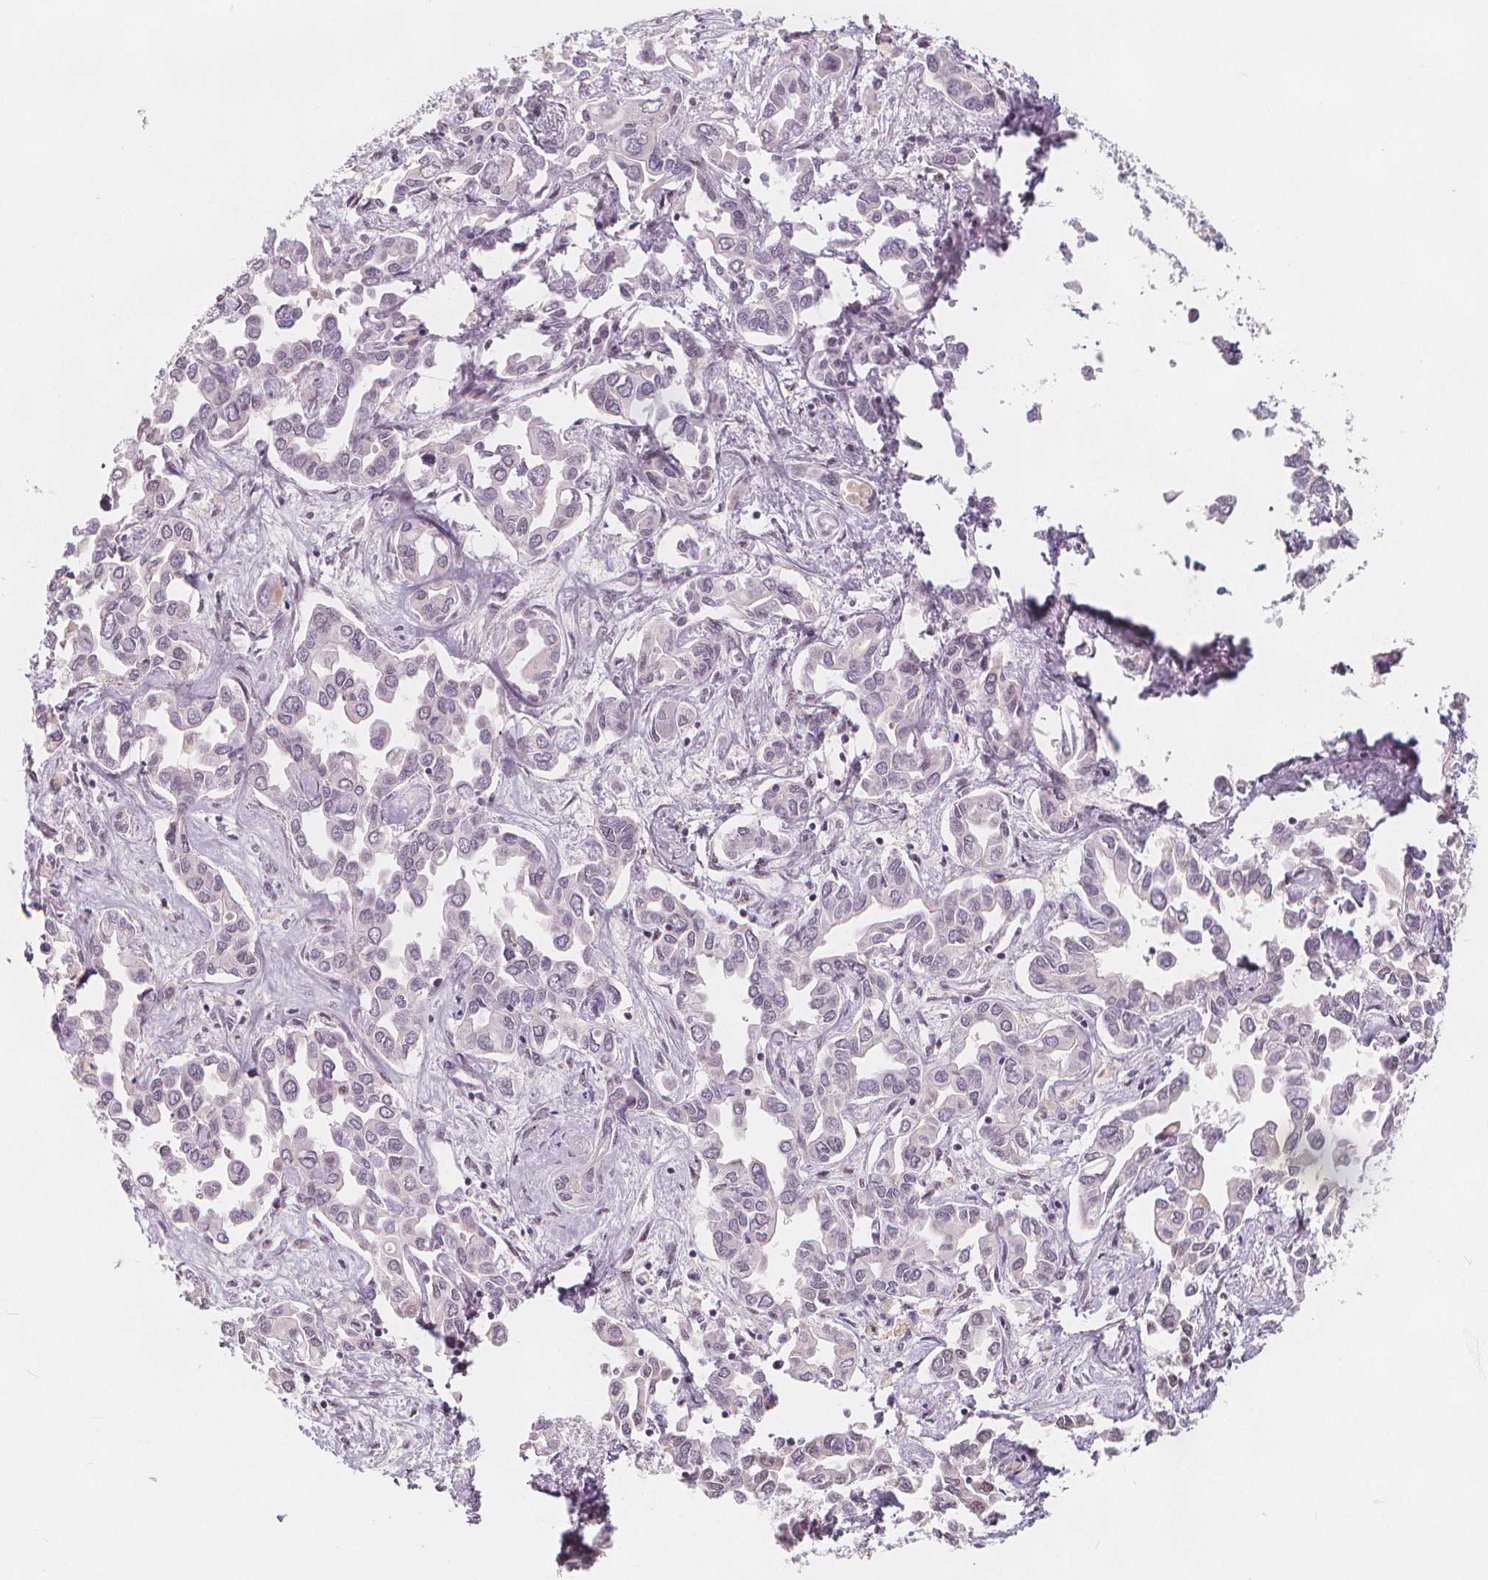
{"staining": {"intensity": "negative", "quantity": "none", "location": "none"}, "tissue": "liver cancer", "cell_type": "Tumor cells", "image_type": "cancer", "snomed": [{"axis": "morphology", "description": "Cholangiocarcinoma"}, {"axis": "topography", "description": "Liver"}], "caption": "IHC photomicrograph of neoplastic tissue: human cholangiocarcinoma (liver) stained with DAB reveals no significant protein expression in tumor cells.", "gene": "DRC3", "patient": {"sex": "female", "age": 64}}